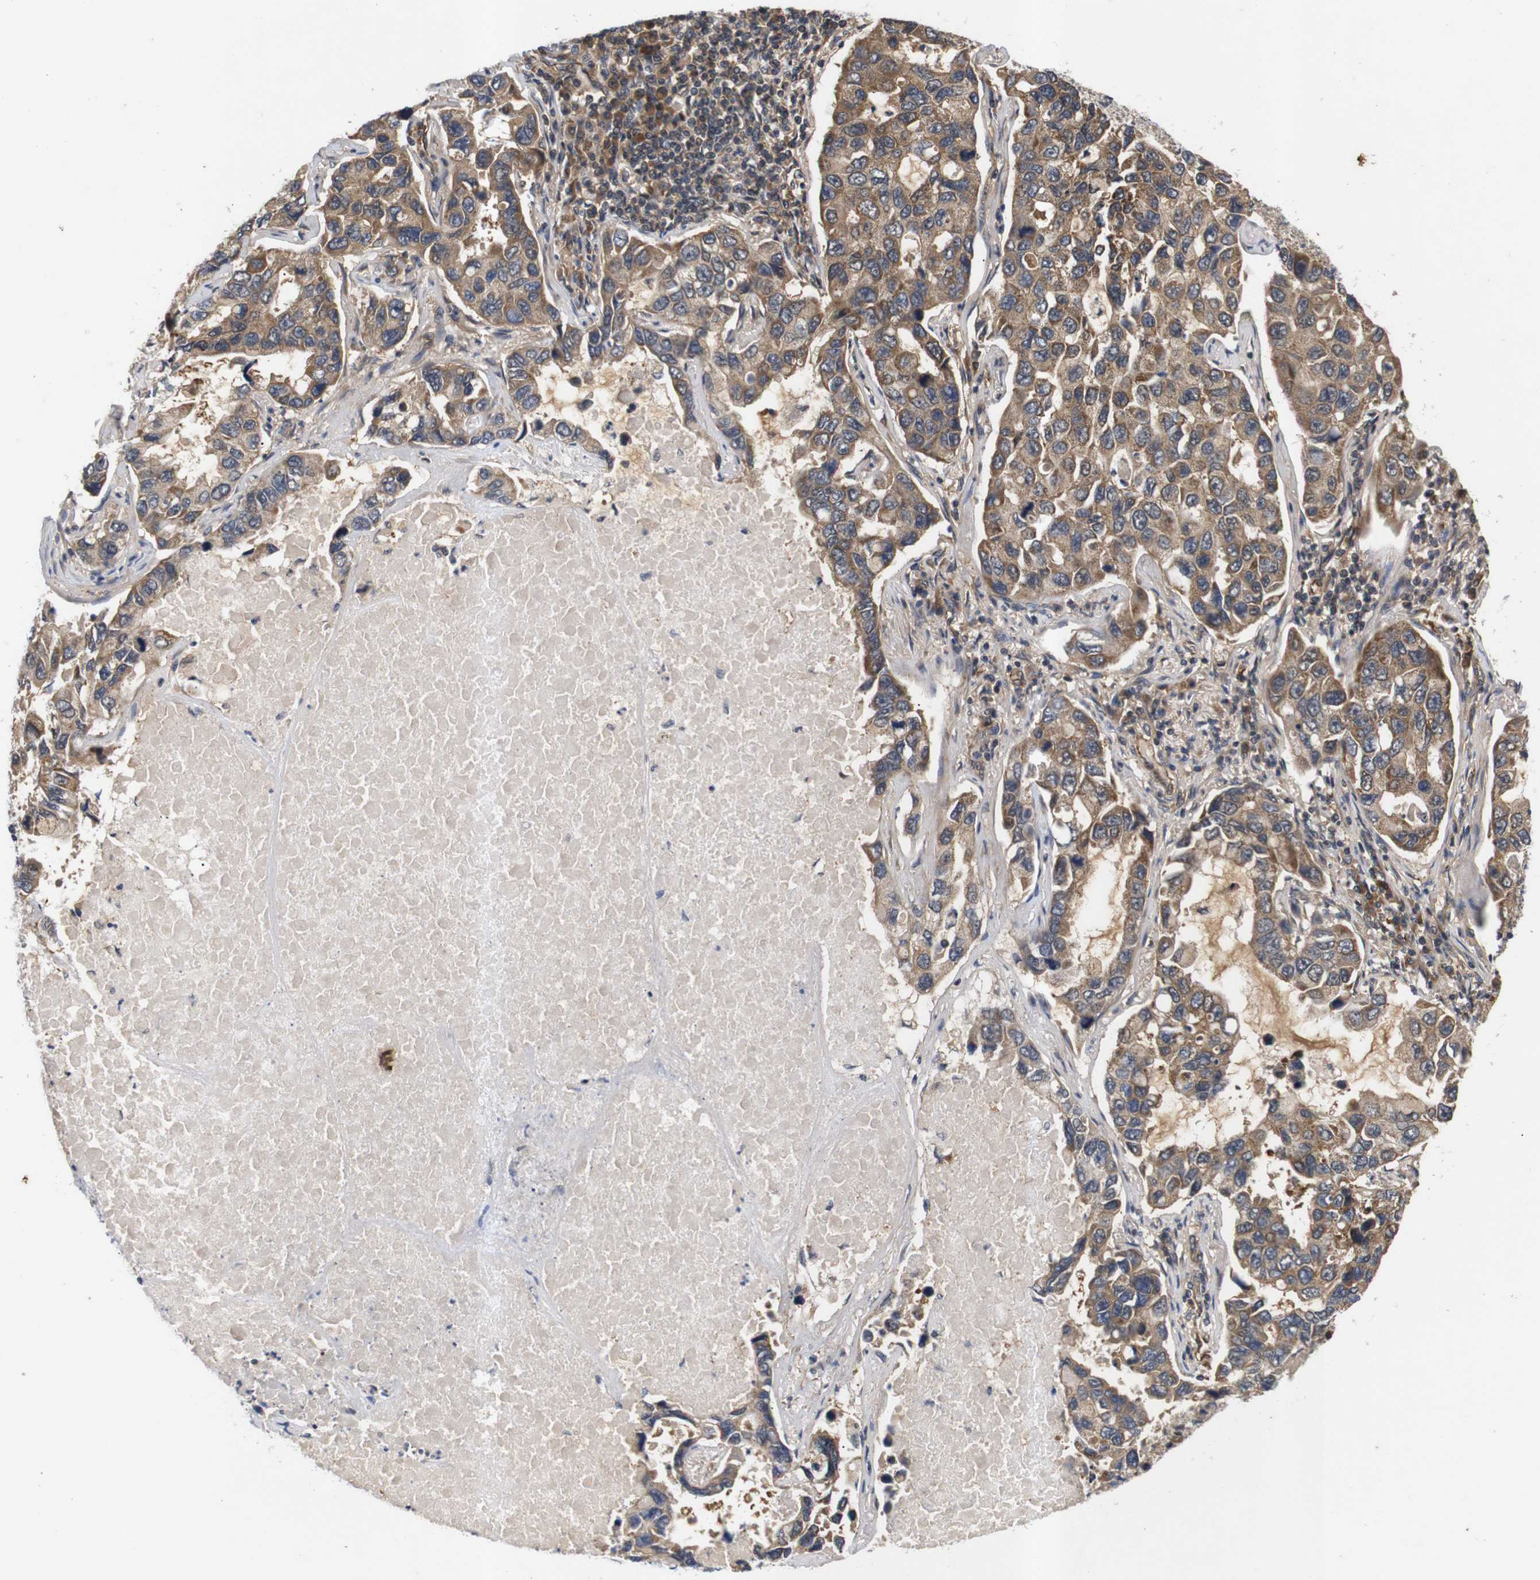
{"staining": {"intensity": "moderate", "quantity": ">75%", "location": "cytoplasmic/membranous"}, "tissue": "lung cancer", "cell_type": "Tumor cells", "image_type": "cancer", "snomed": [{"axis": "morphology", "description": "Adenocarcinoma, NOS"}, {"axis": "topography", "description": "Lung"}], "caption": "The histopathology image shows a brown stain indicating the presence of a protein in the cytoplasmic/membranous of tumor cells in lung cancer (adenocarcinoma).", "gene": "RIPK1", "patient": {"sex": "male", "age": 64}}